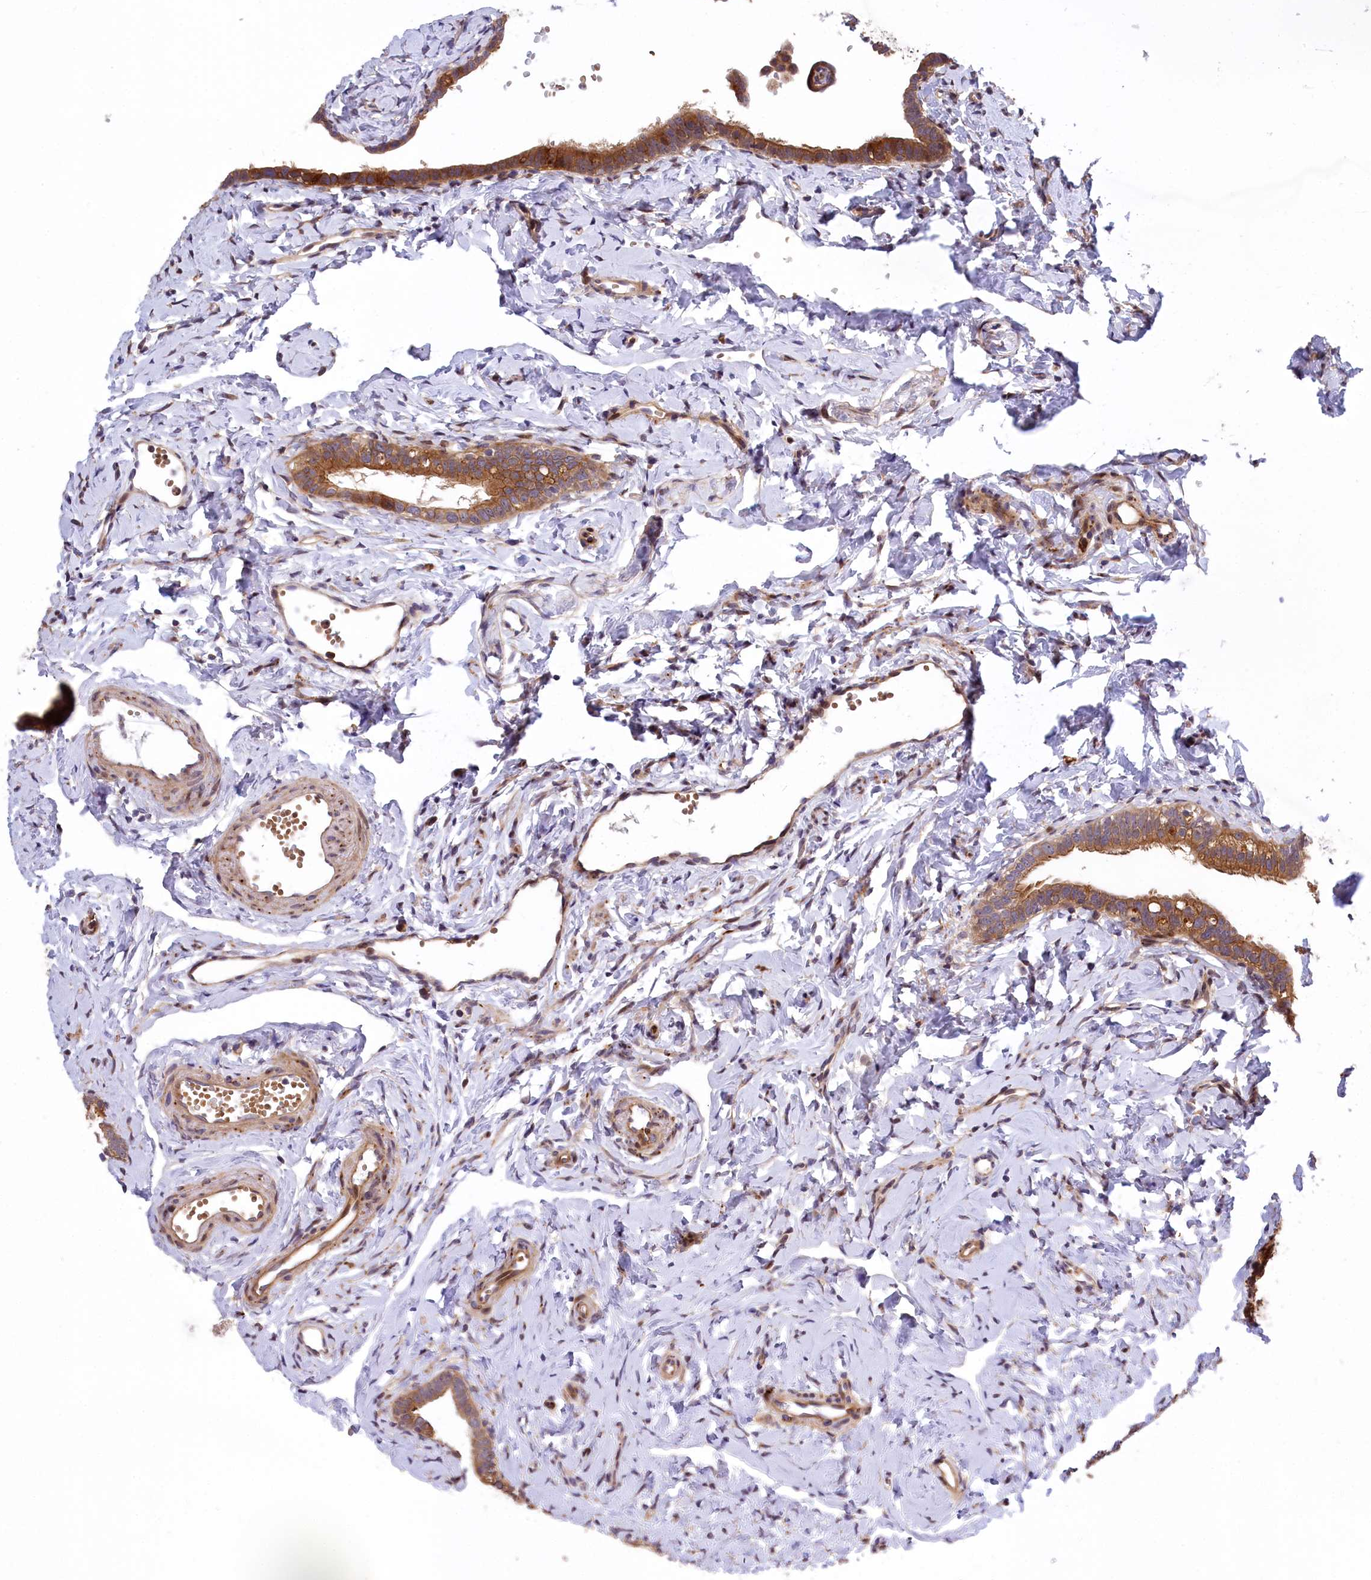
{"staining": {"intensity": "moderate", "quantity": ">75%", "location": "cytoplasmic/membranous"}, "tissue": "fallopian tube", "cell_type": "Glandular cells", "image_type": "normal", "snomed": [{"axis": "morphology", "description": "Normal tissue, NOS"}, {"axis": "topography", "description": "Fallopian tube"}], "caption": "IHC photomicrograph of normal human fallopian tube stained for a protein (brown), which demonstrates medium levels of moderate cytoplasmic/membranous expression in approximately >75% of glandular cells.", "gene": "DDX60L", "patient": {"sex": "female", "age": 66}}